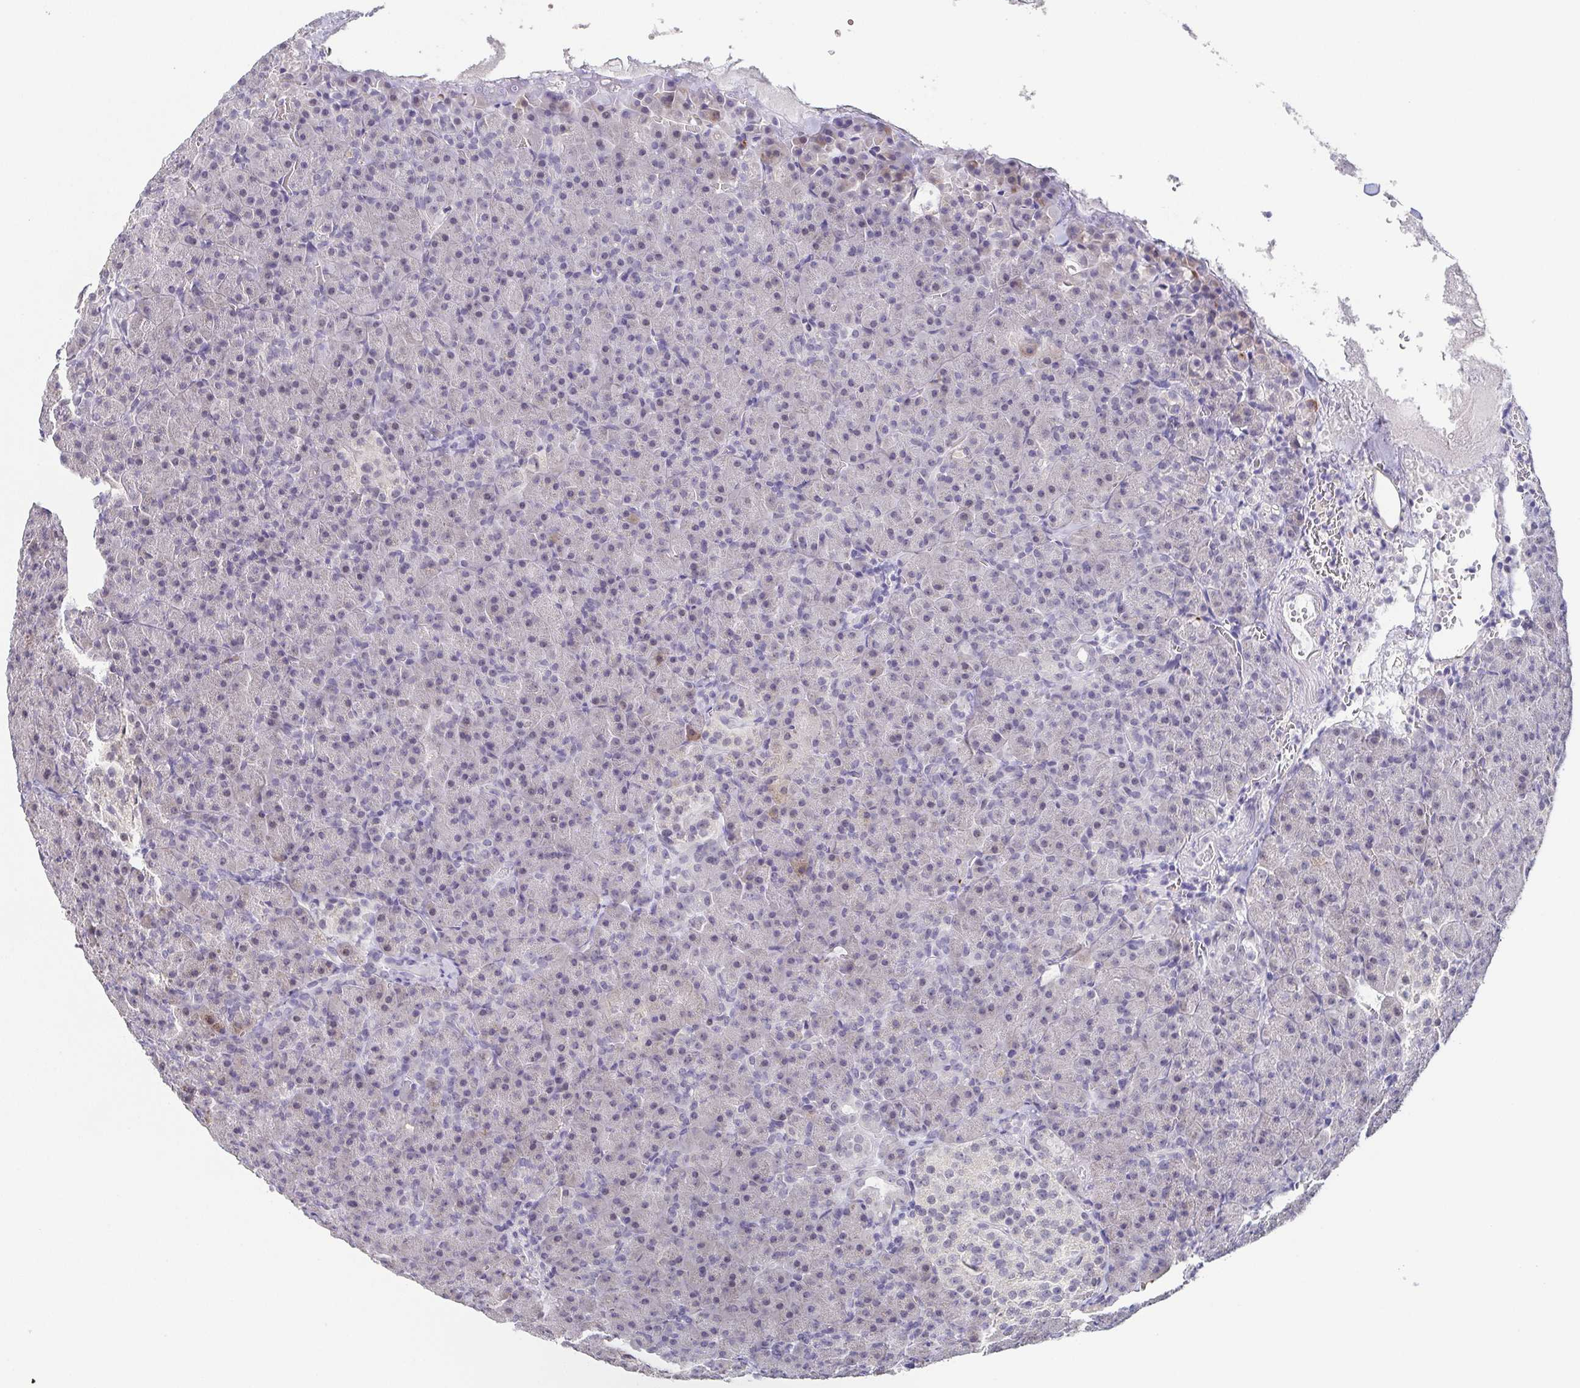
{"staining": {"intensity": "weak", "quantity": "<25%", "location": "cytoplasmic/membranous,nuclear"}, "tissue": "pancreas", "cell_type": "Exocrine glandular cells", "image_type": "normal", "snomed": [{"axis": "morphology", "description": "Normal tissue, NOS"}, {"axis": "topography", "description": "Pancreas"}], "caption": "Immunohistochemistry of normal human pancreas demonstrates no expression in exocrine glandular cells.", "gene": "NEFH", "patient": {"sex": "female", "age": 74}}